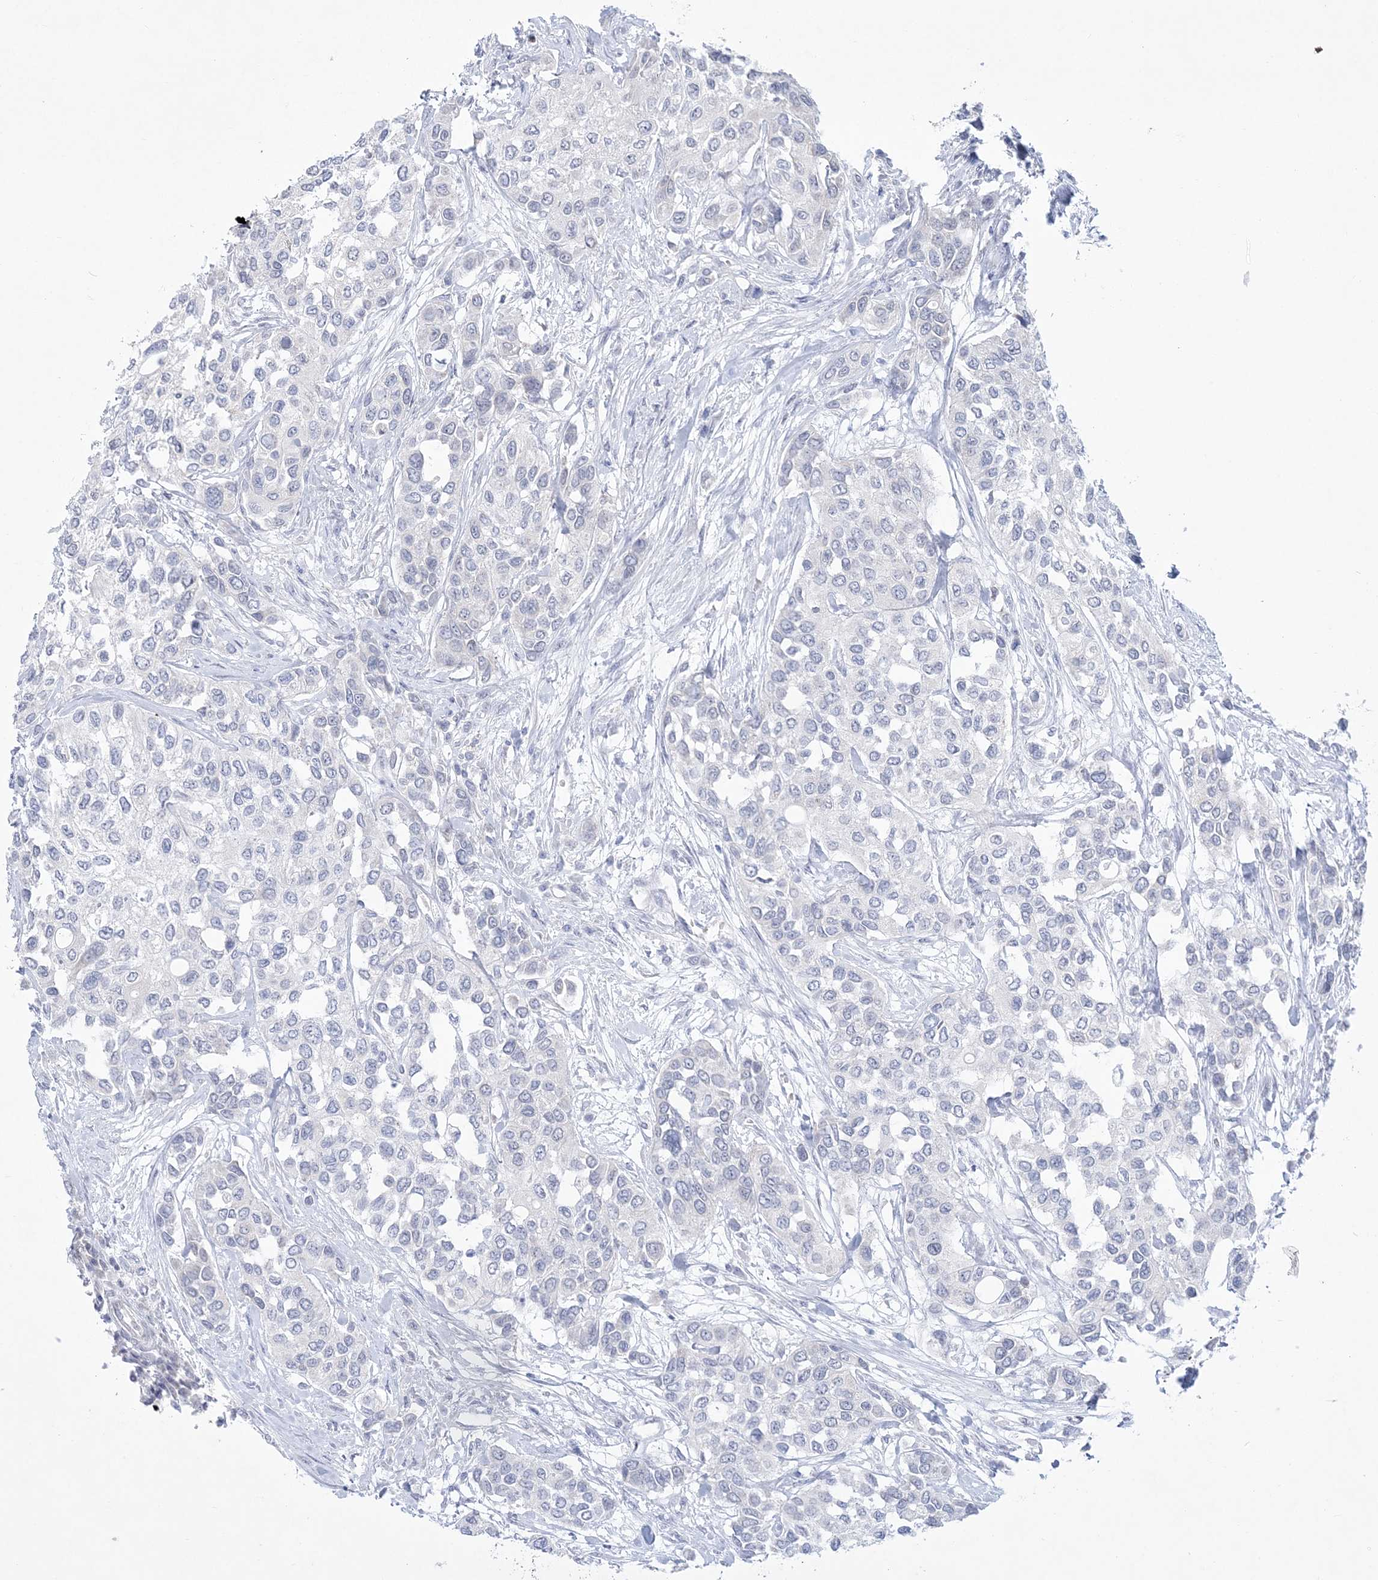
{"staining": {"intensity": "negative", "quantity": "none", "location": "none"}, "tissue": "urothelial cancer", "cell_type": "Tumor cells", "image_type": "cancer", "snomed": [{"axis": "morphology", "description": "Normal tissue, NOS"}, {"axis": "morphology", "description": "Urothelial carcinoma, High grade"}, {"axis": "topography", "description": "Vascular tissue"}, {"axis": "topography", "description": "Urinary bladder"}], "caption": "Urothelial cancer was stained to show a protein in brown. There is no significant positivity in tumor cells. The staining was performed using DAB (3,3'-diaminobenzidine) to visualize the protein expression in brown, while the nuclei were stained in blue with hematoxylin (Magnification: 20x).", "gene": "WDR27", "patient": {"sex": "female", "age": 56}}